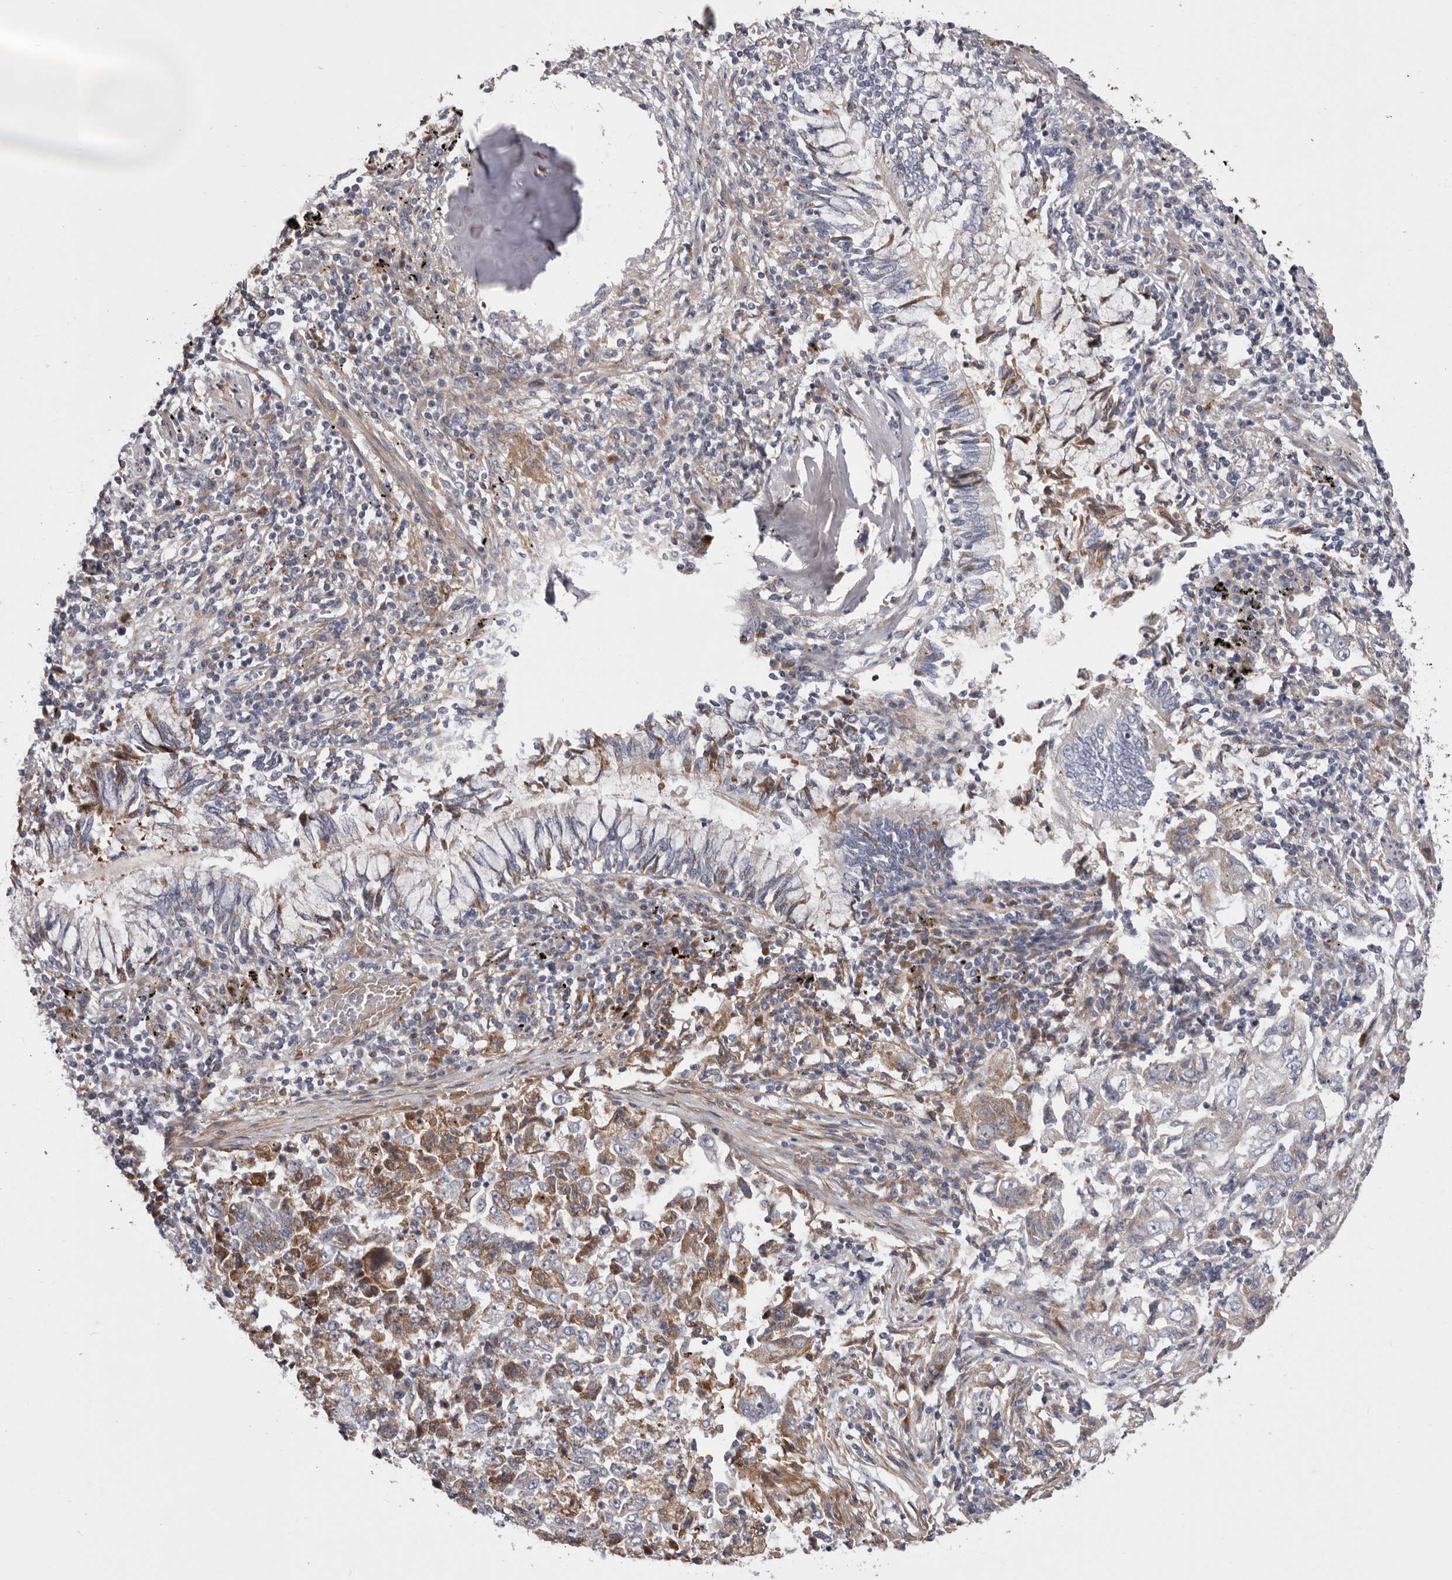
{"staining": {"intensity": "moderate", "quantity": "<25%", "location": "cytoplasmic/membranous"}, "tissue": "lung cancer", "cell_type": "Tumor cells", "image_type": "cancer", "snomed": [{"axis": "morphology", "description": "Adenocarcinoma, NOS"}, {"axis": "topography", "description": "Lung"}], "caption": "A photomicrograph showing moderate cytoplasmic/membranous positivity in approximately <25% of tumor cells in lung adenocarcinoma, as visualized by brown immunohistochemical staining.", "gene": "NUBPL", "patient": {"sex": "female", "age": 51}}